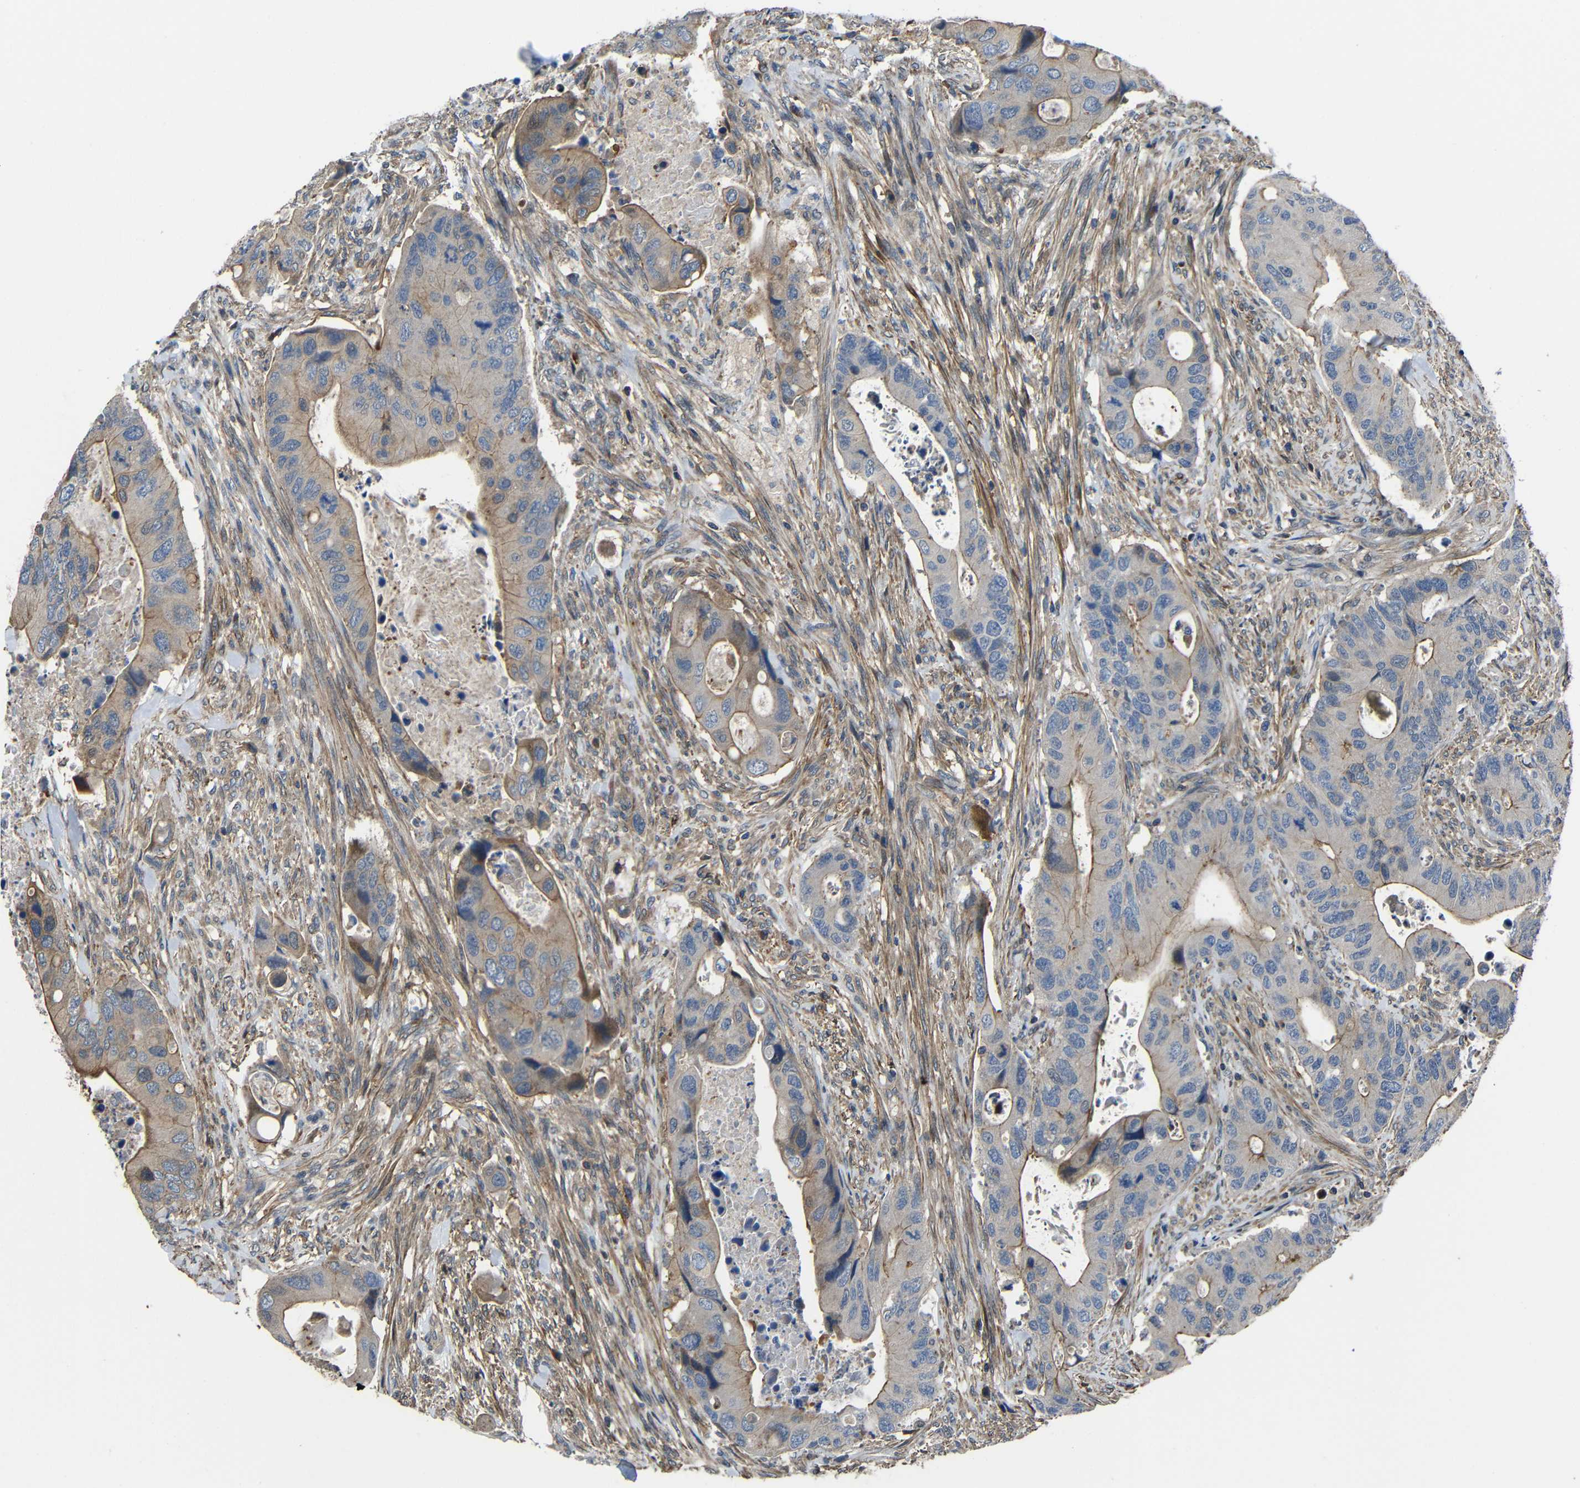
{"staining": {"intensity": "moderate", "quantity": ">75%", "location": "cytoplasmic/membranous"}, "tissue": "colorectal cancer", "cell_type": "Tumor cells", "image_type": "cancer", "snomed": [{"axis": "morphology", "description": "Adenocarcinoma, NOS"}, {"axis": "topography", "description": "Rectum"}], "caption": "Protein staining of colorectal cancer tissue demonstrates moderate cytoplasmic/membranous positivity in about >75% of tumor cells. (DAB (3,3'-diaminobenzidine) IHC with brightfield microscopy, high magnification).", "gene": "GDI1", "patient": {"sex": "female", "age": 57}}